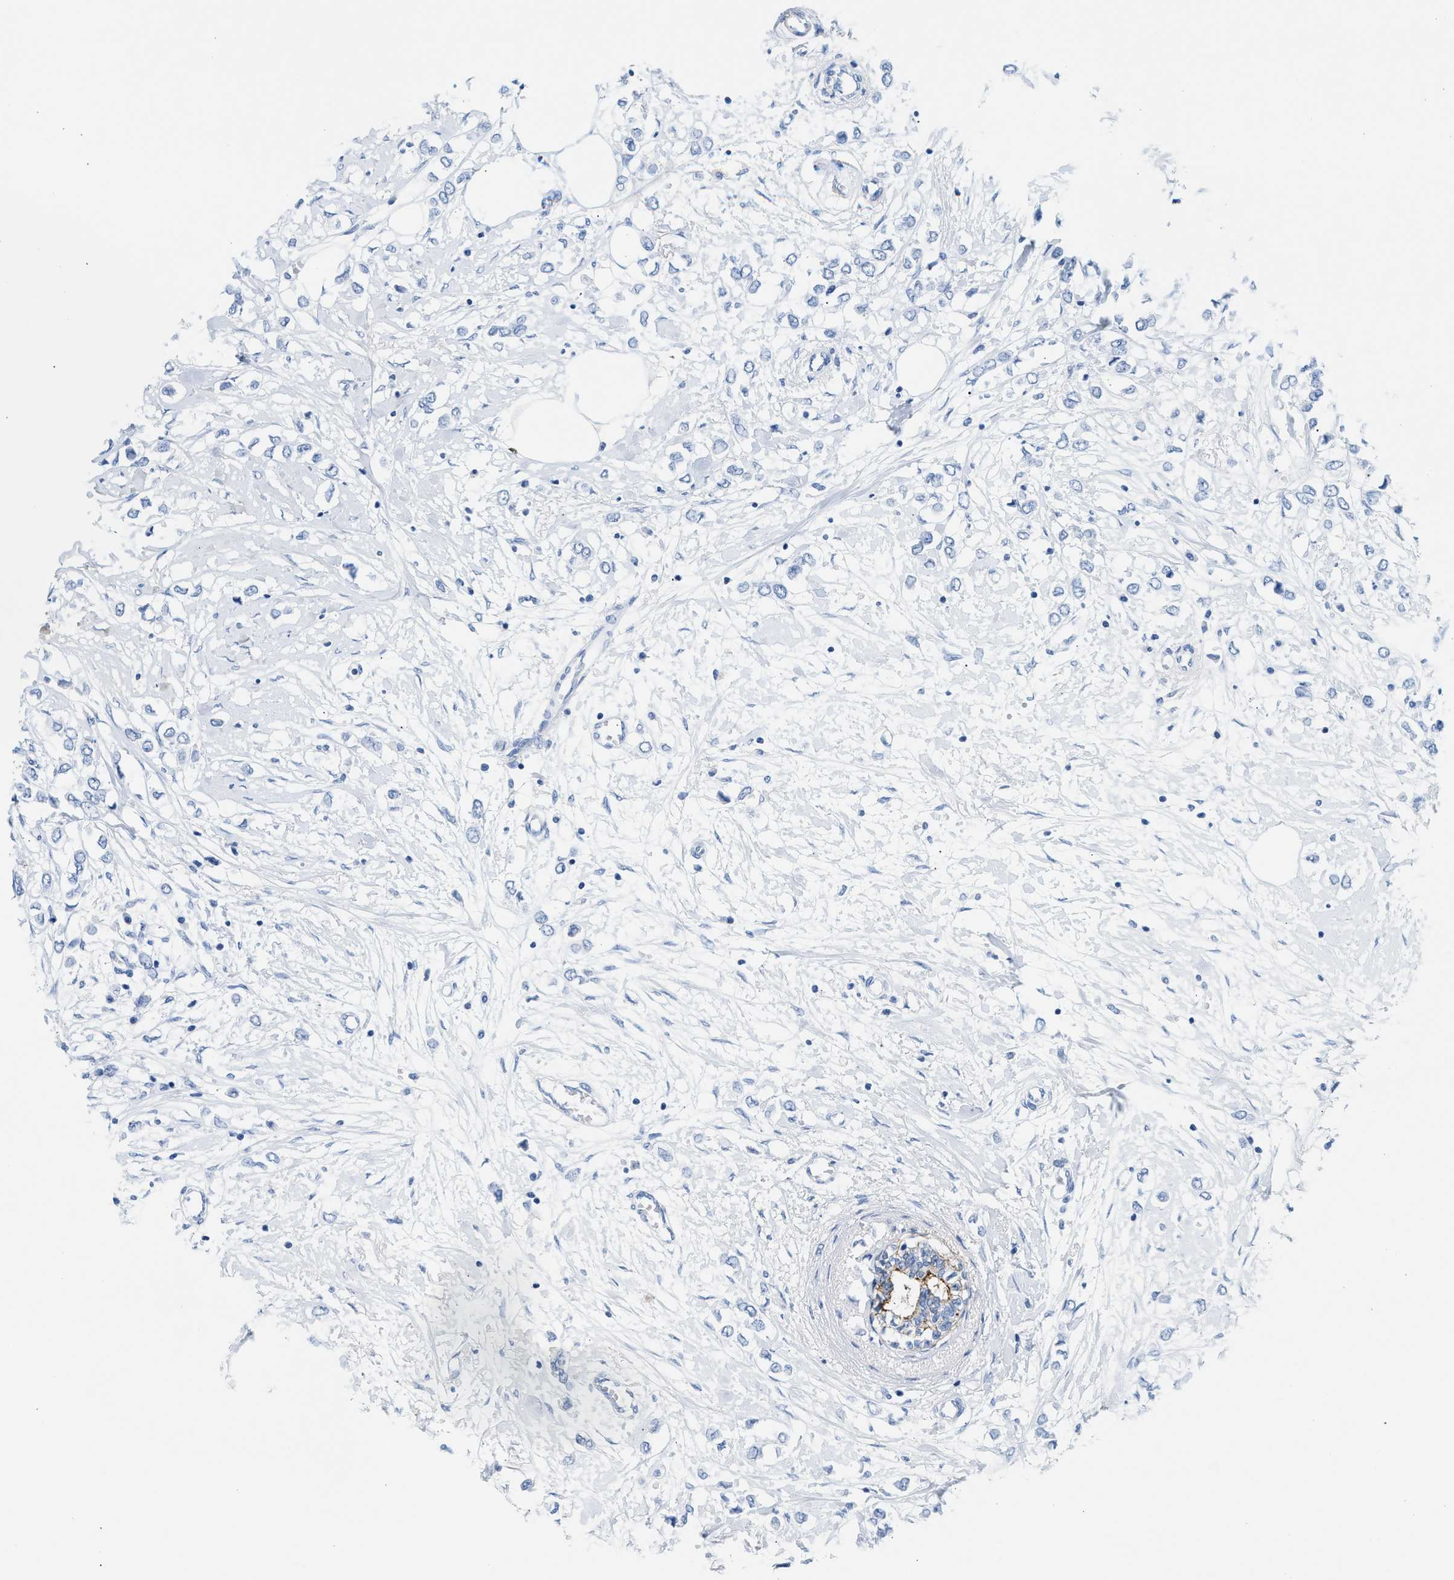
{"staining": {"intensity": "negative", "quantity": "none", "location": "none"}, "tissue": "breast cancer", "cell_type": "Tumor cells", "image_type": "cancer", "snomed": [{"axis": "morphology", "description": "Lobular carcinoma"}, {"axis": "topography", "description": "Breast"}], "caption": "This is an immunohistochemistry micrograph of breast lobular carcinoma. There is no expression in tumor cells.", "gene": "TNR", "patient": {"sex": "female", "age": 51}}